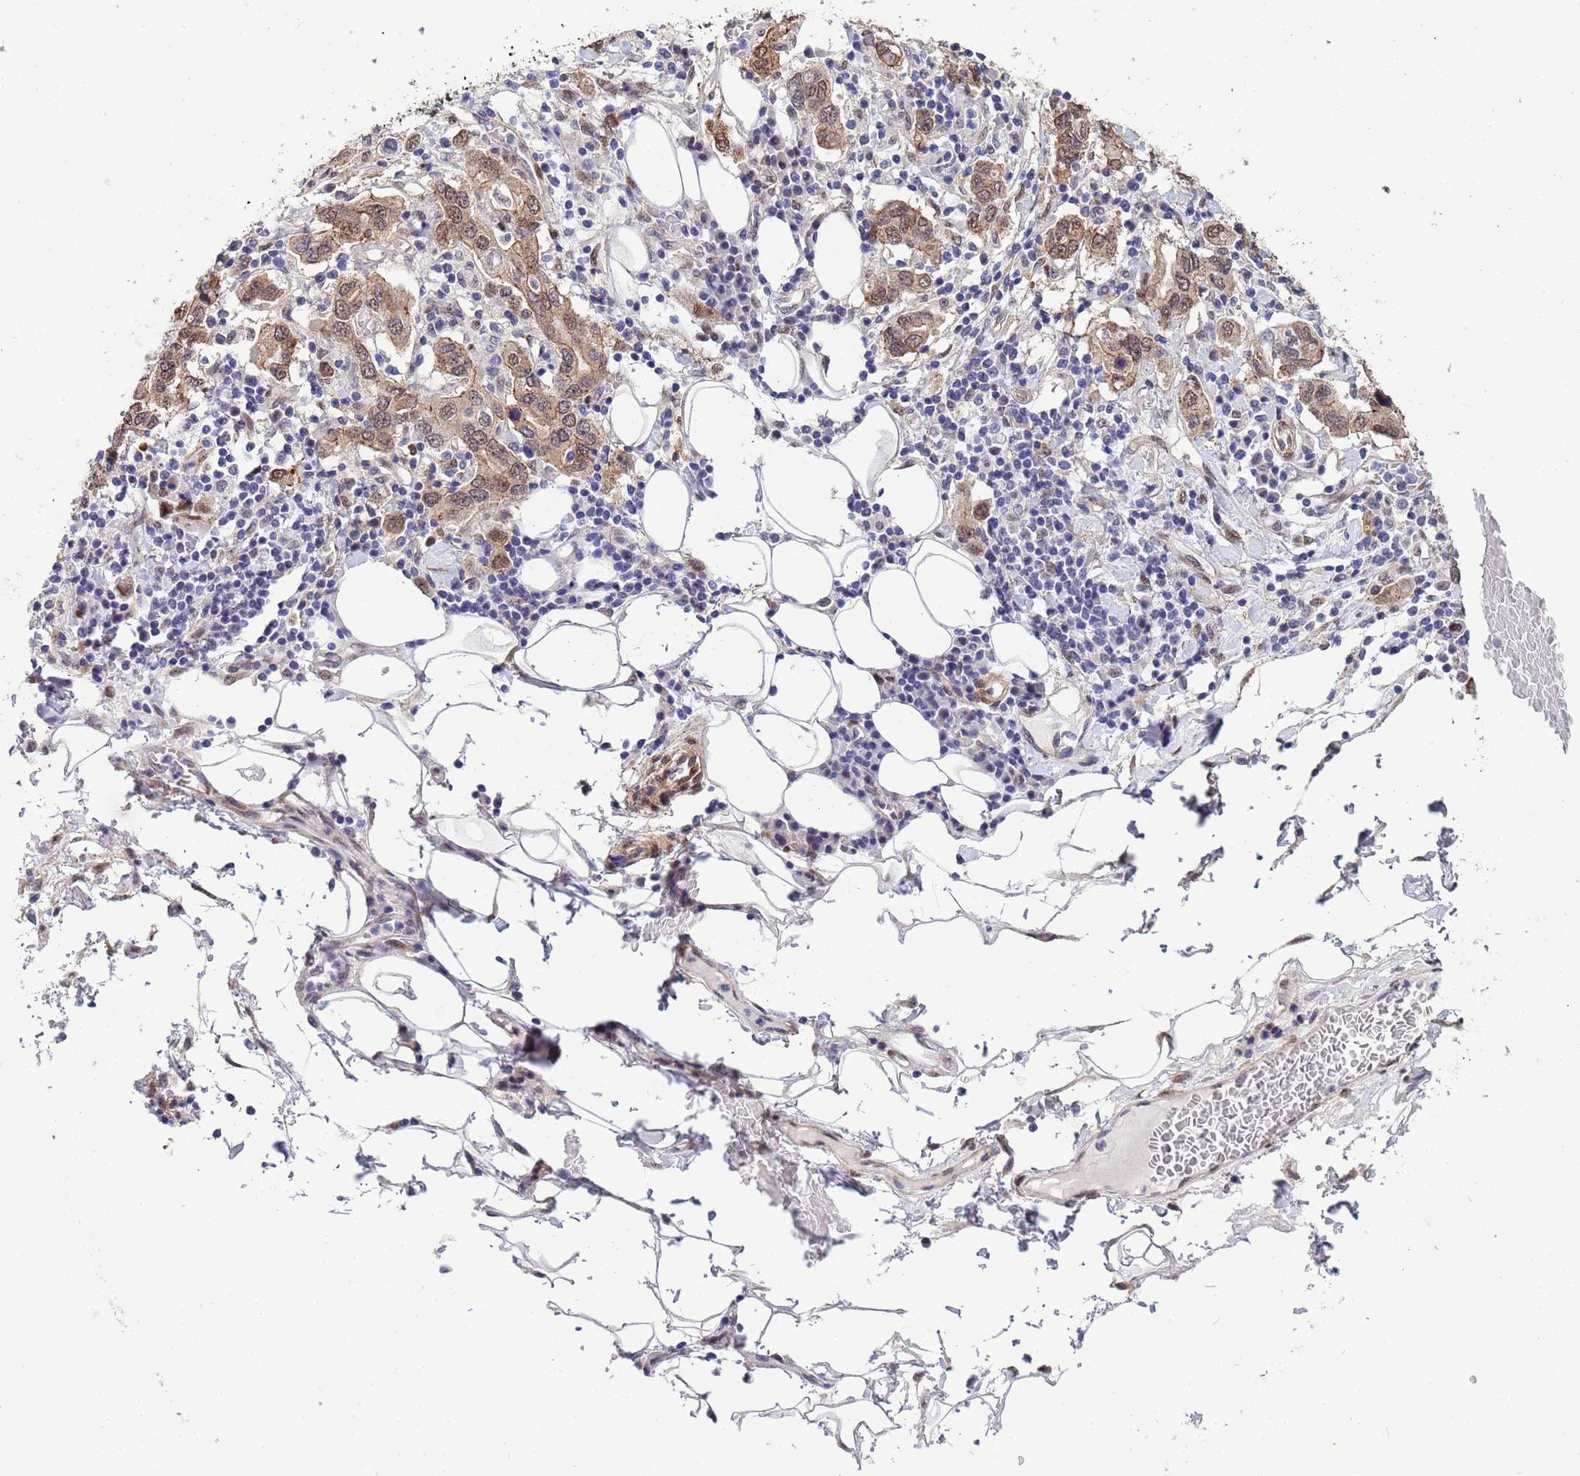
{"staining": {"intensity": "moderate", "quantity": ">75%", "location": "cytoplasmic/membranous,nuclear"}, "tissue": "stomach cancer", "cell_type": "Tumor cells", "image_type": "cancer", "snomed": [{"axis": "morphology", "description": "Adenocarcinoma, NOS"}, {"axis": "topography", "description": "Stomach, upper"}, {"axis": "topography", "description": "Stomach"}], "caption": "The histopathology image shows immunohistochemical staining of stomach cancer. There is moderate cytoplasmic/membranous and nuclear positivity is present in about >75% of tumor cells.", "gene": "TRIP6", "patient": {"sex": "male", "age": 62}}